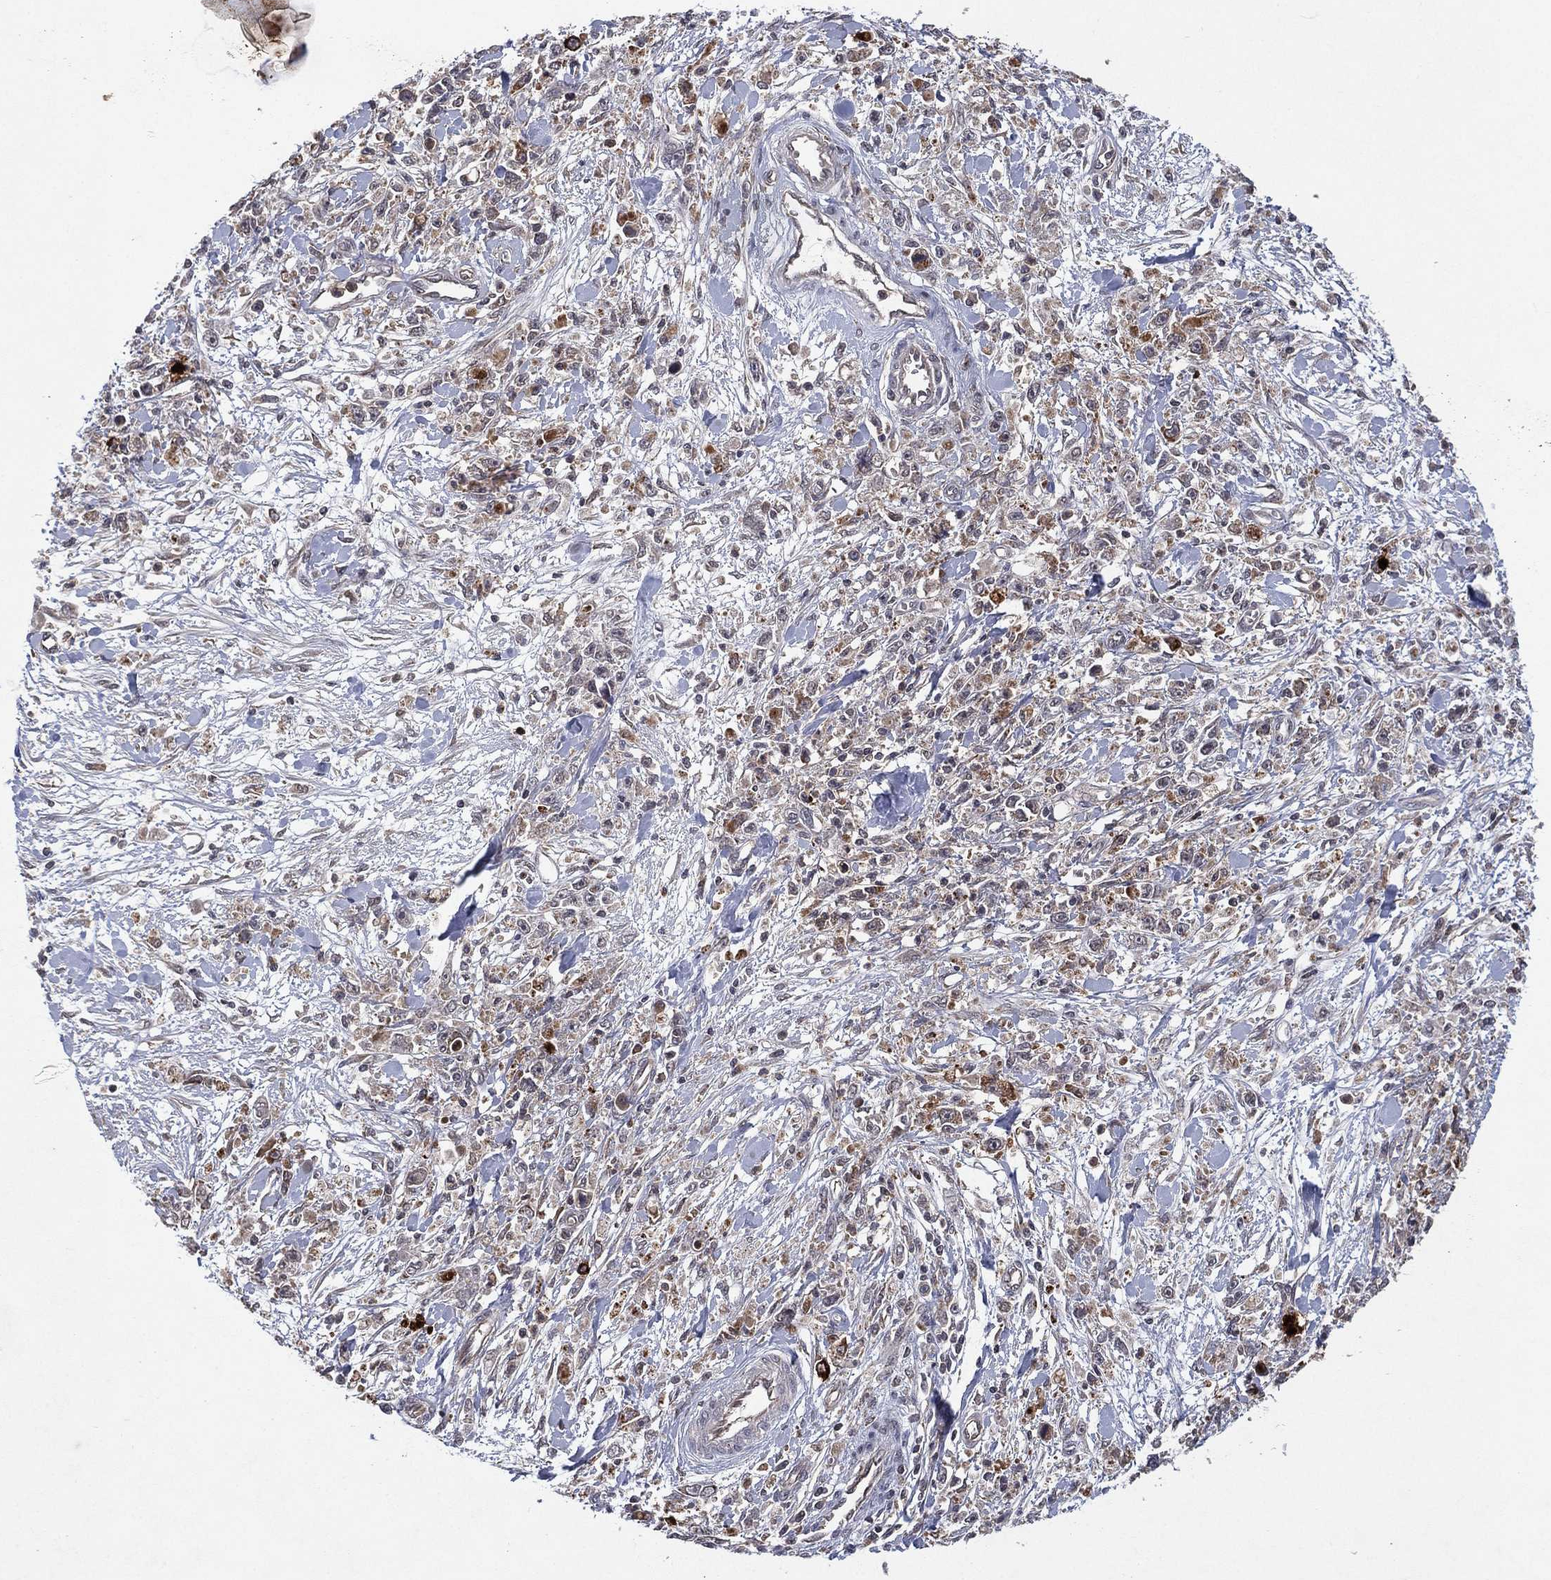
{"staining": {"intensity": "moderate", "quantity": "<25%", "location": "cytoplasmic/membranous"}, "tissue": "stomach cancer", "cell_type": "Tumor cells", "image_type": "cancer", "snomed": [{"axis": "morphology", "description": "Adenocarcinoma, NOS"}, {"axis": "topography", "description": "Stomach"}], "caption": "Stomach cancer (adenocarcinoma) stained with DAB immunohistochemistry displays low levels of moderate cytoplasmic/membranous expression in about <25% of tumor cells. Using DAB (3,3'-diaminobenzidine) (brown) and hematoxylin (blue) stains, captured at high magnification using brightfield microscopy.", "gene": "ATG4B", "patient": {"sex": "female", "age": 59}}